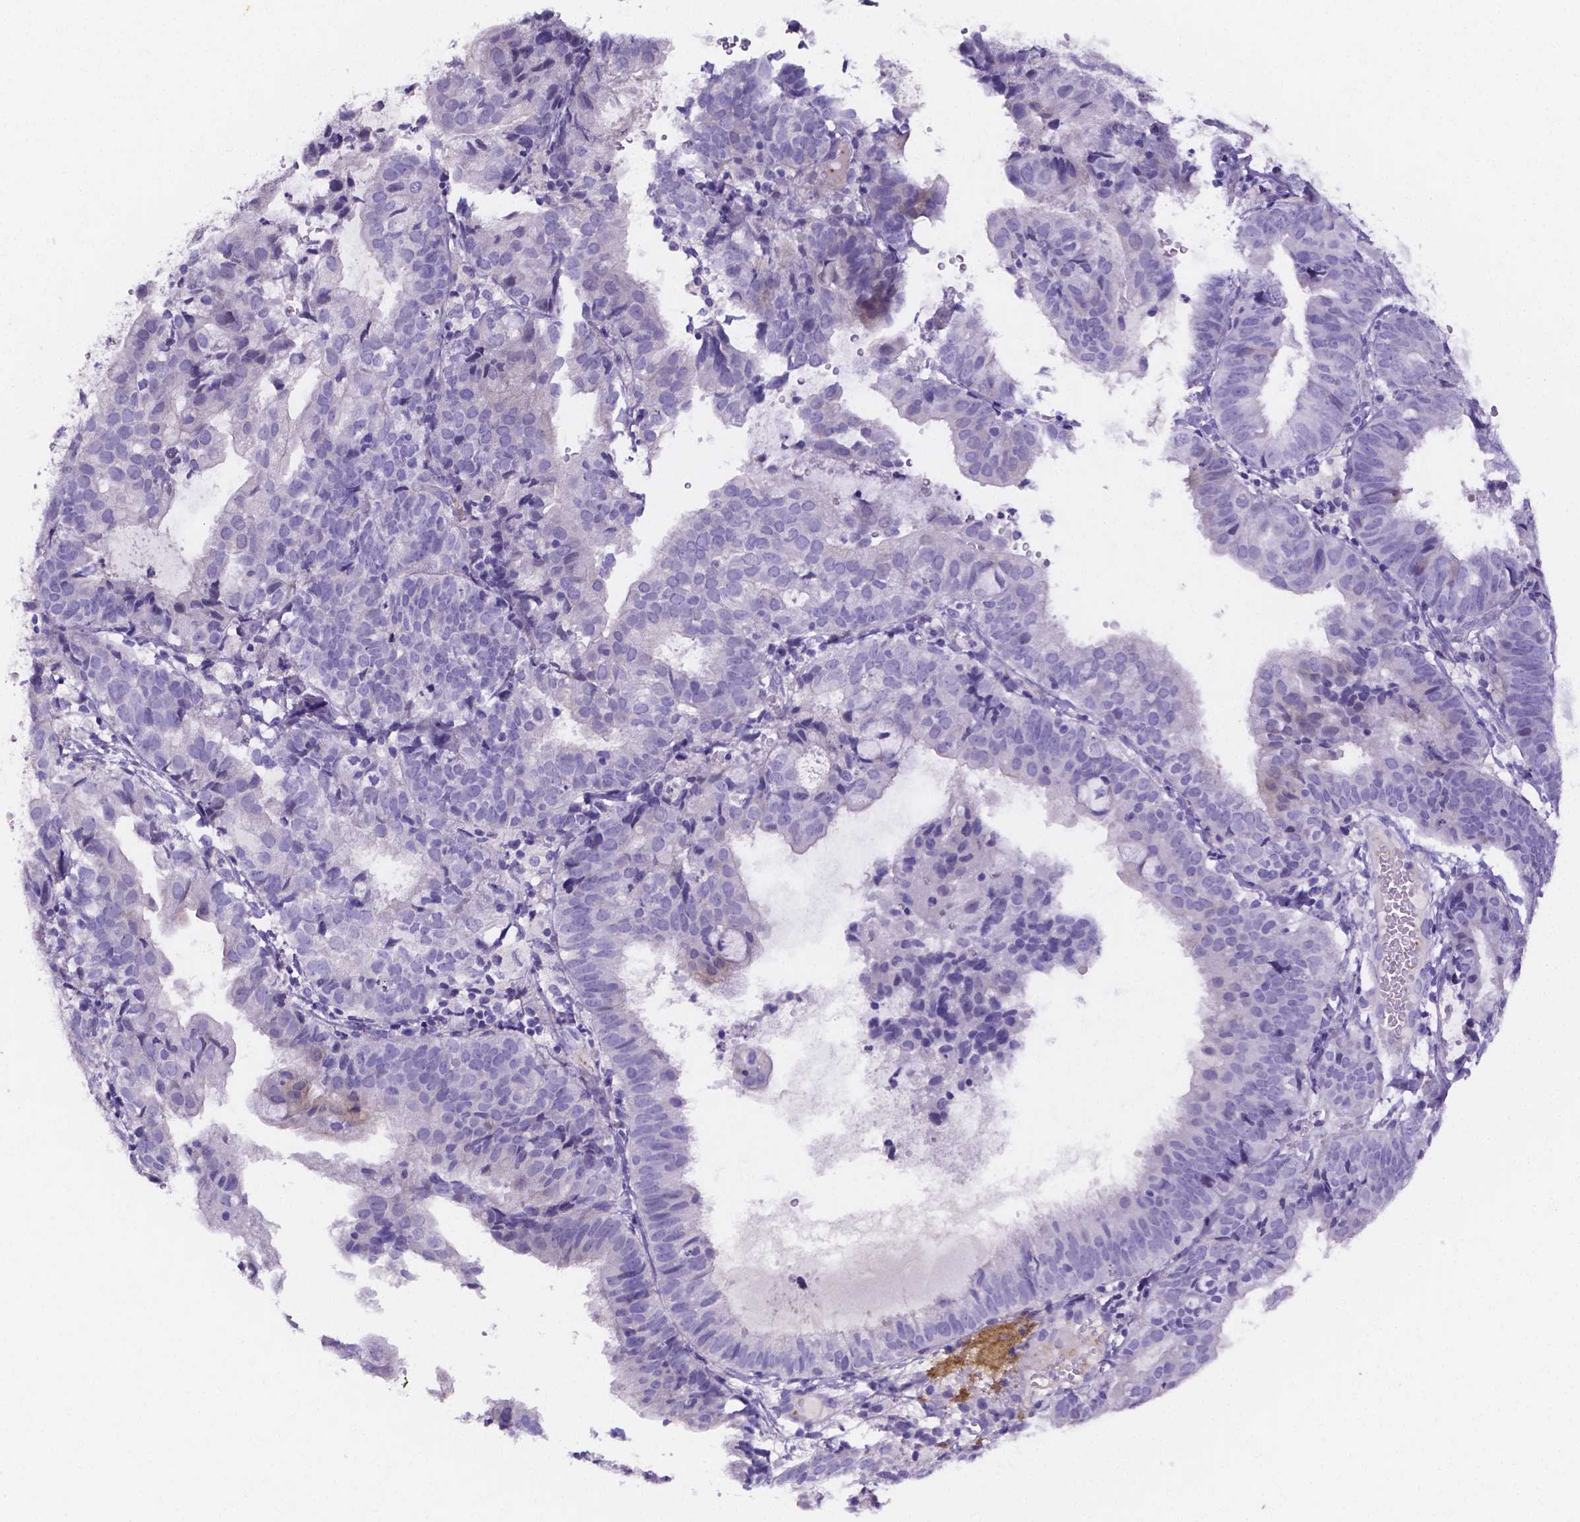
{"staining": {"intensity": "negative", "quantity": "none", "location": "none"}, "tissue": "prostate cancer", "cell_type": "Tumor cells", "image_type": "cancer", "snomed": [{"axis": "morphology", "description": "Adenocarcinoma, High grade"}, {"axis": "topography", "description": "Prostate"}], "caption": "IHC of human prostate adenocarcinoma (high-grade) shows no expression in tumor cells.", "gene": "NRGN", "patient": {"sex": "male", "age": 67}}